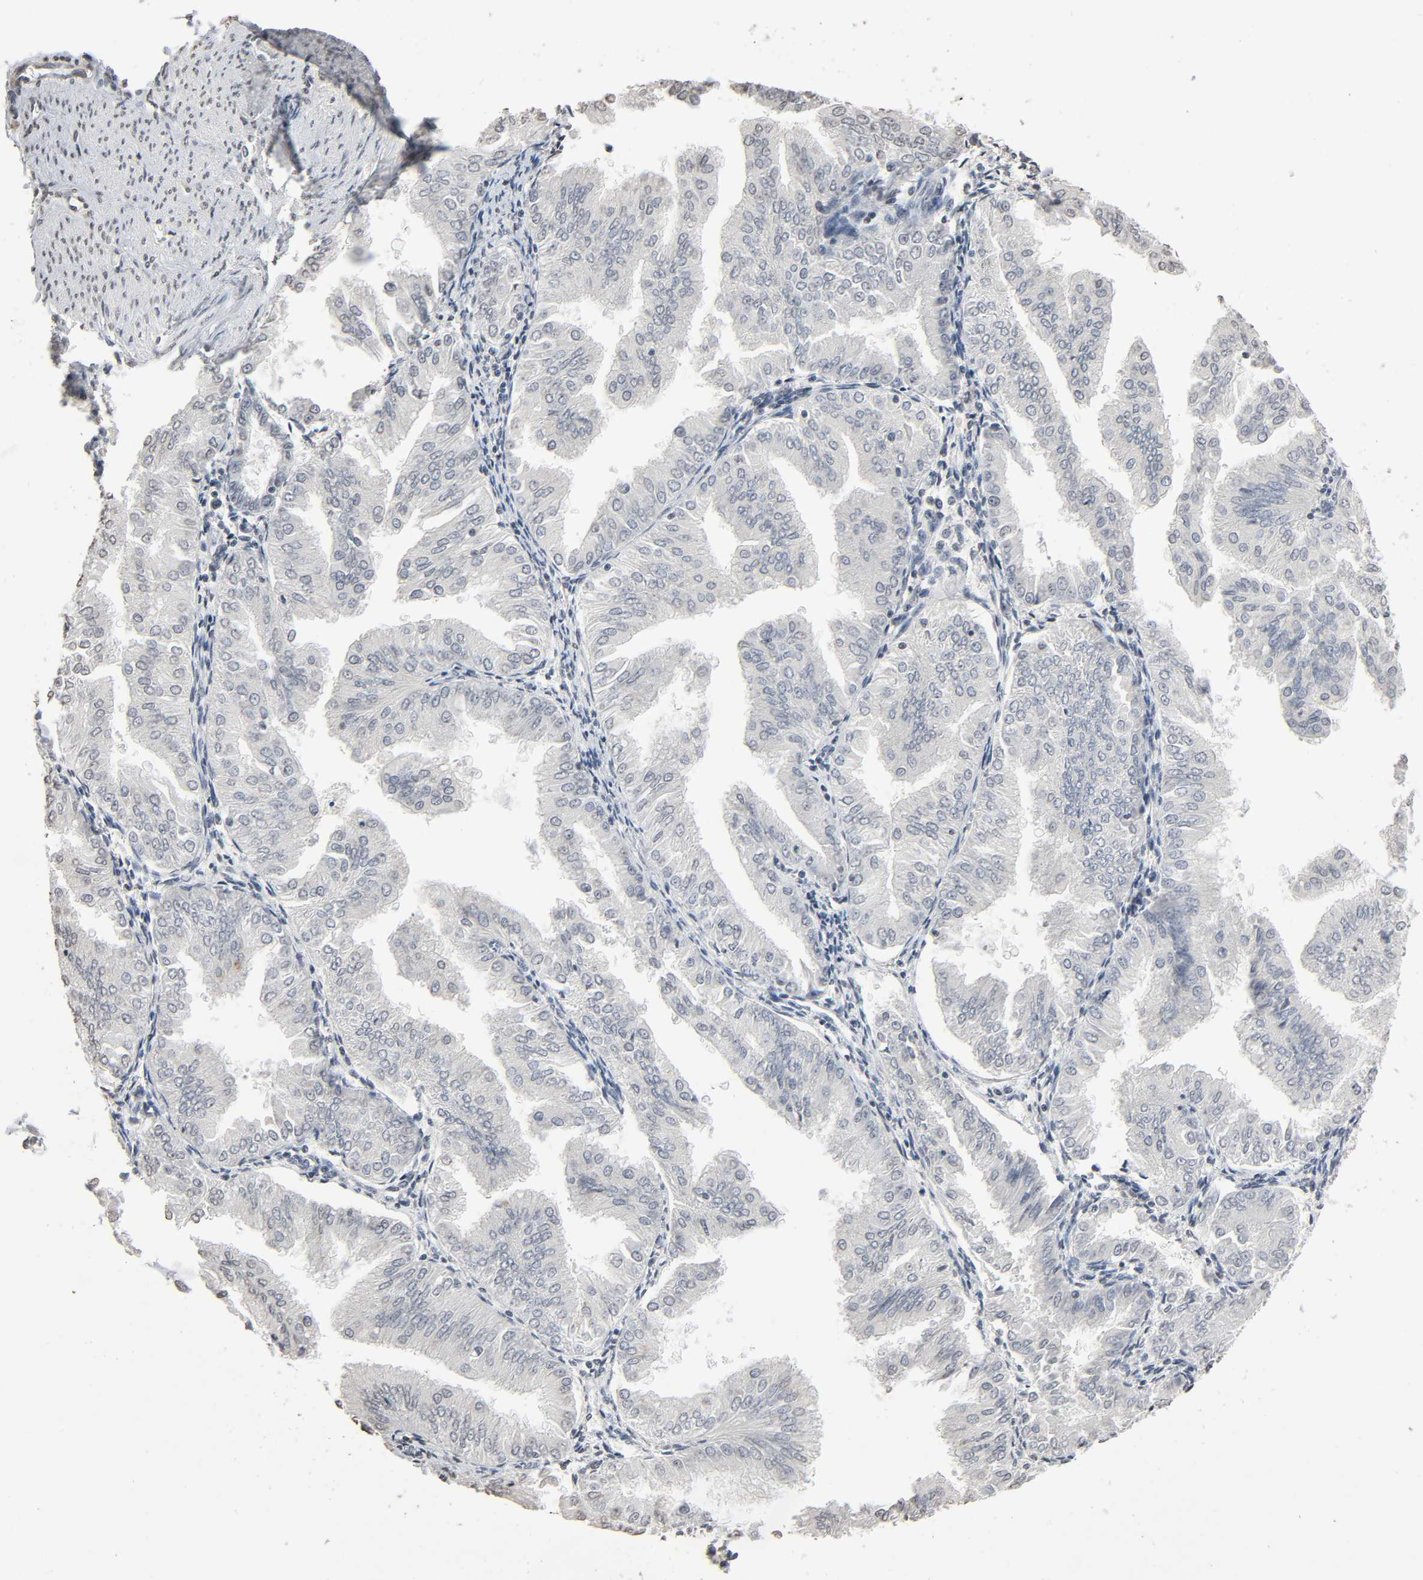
{"staining": {"intensity": "negative", "quantity": "none", "location": "none"}, "tissue": "endometrial cancer", "cell_type": "Tumor cells", "image_type": "cancer", "snomed": [{"axis": "morphology", "description": "Adenocarcinoma, NOS"}, {"axis": "topography", "description": "Endometrium"}], "caption": "Immunohistochemistry micrograph of human endometrial adenocarcinoma stained for a protein (brown), which demonstrates no staining in tumor cells.", "gene": "STK4", "patient": {"sex": "female", "age": 53}}